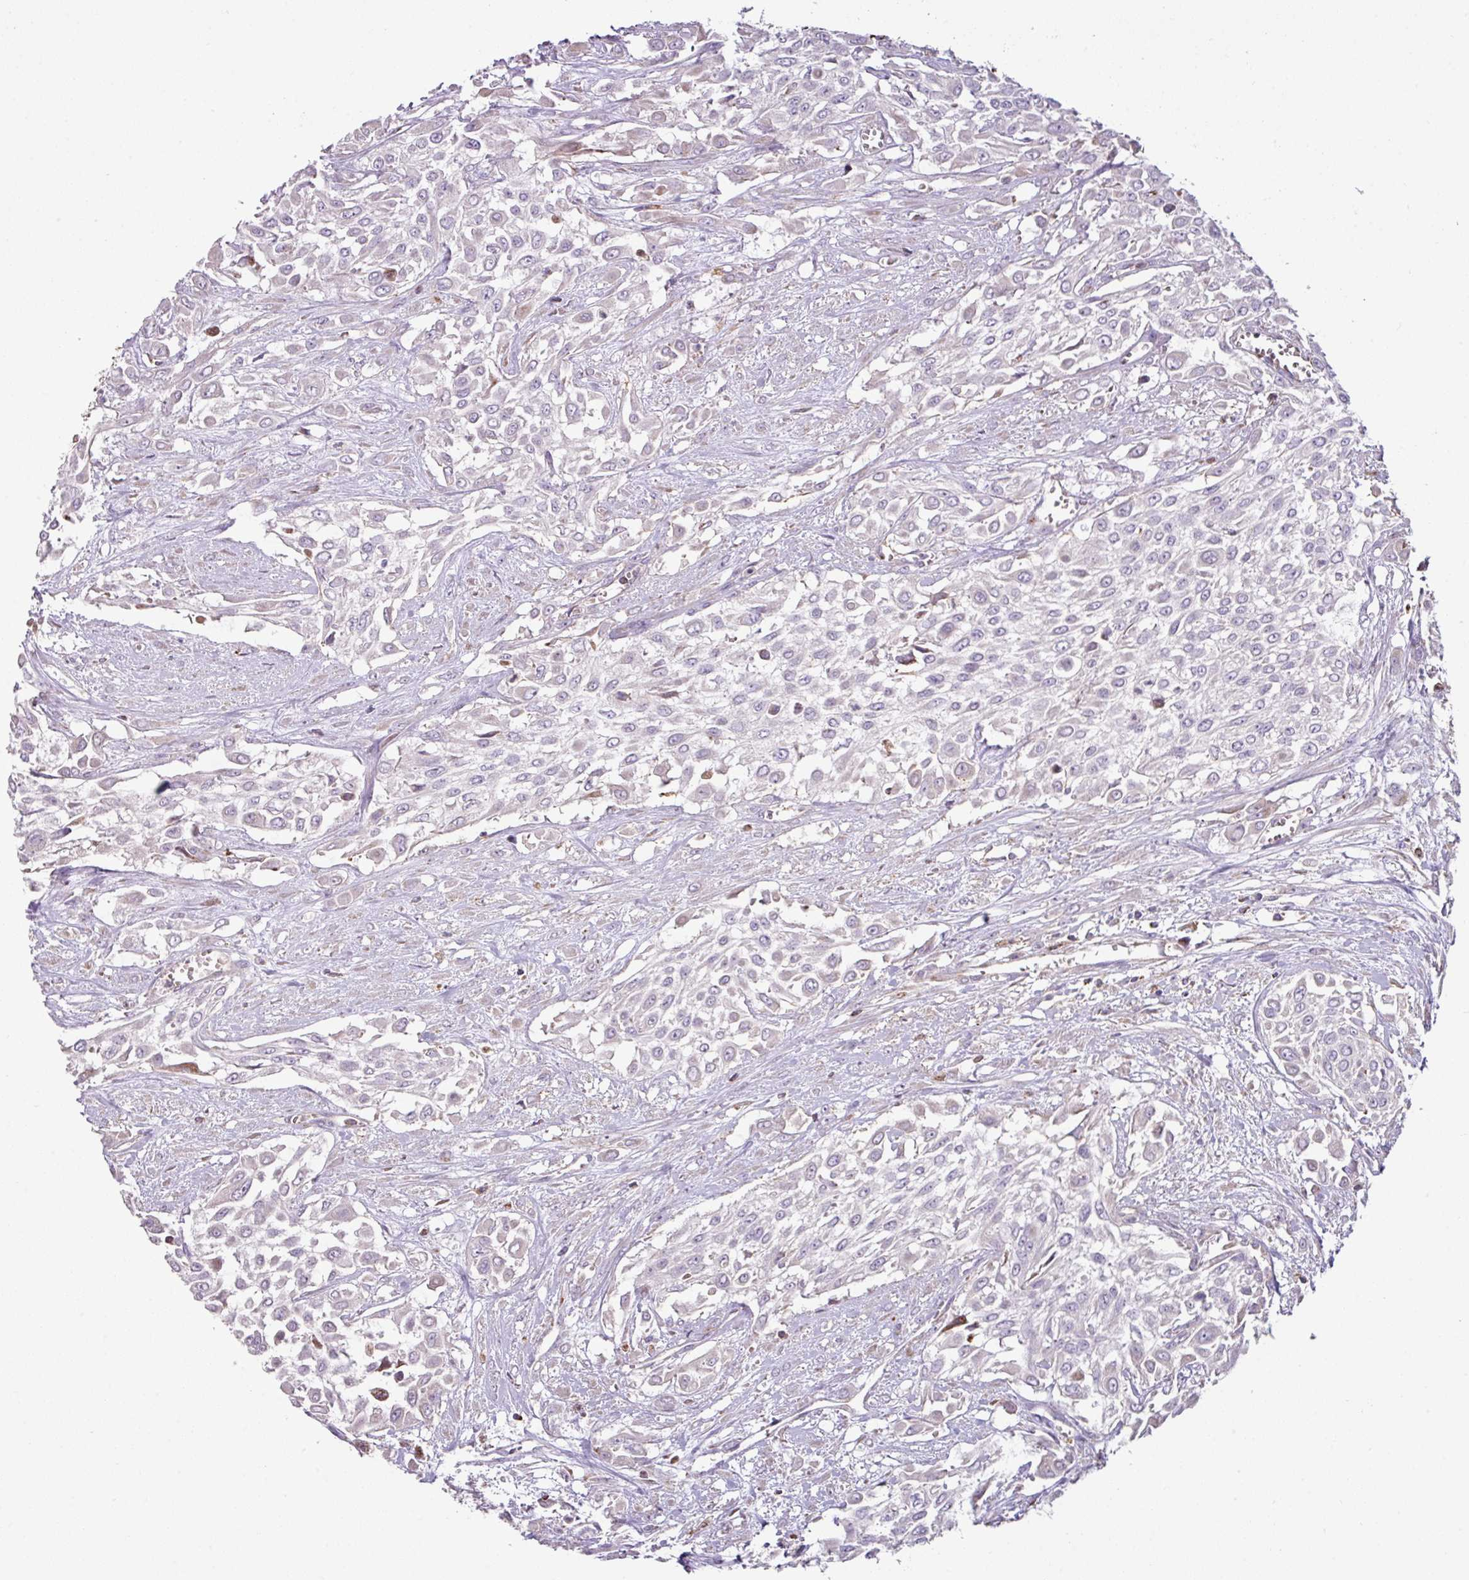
{"staining": {"intensity": "negative", "quantity": "none", "location": "none"}, "tissue": "urothelial cancer", "cell_type": "Tumor cells", "image_type": "cancer", "snomed": [{"axis": "morphology", "description": "Urothelial carcinoma, High grade"}, {"axis": "topography", "description": "Urinary bladder"}], "caption": "DAB immunohistochemical staining of high-grade urothelial carcinoma reveals no significant expression in tumor cells.", "gene": "SQOR", "patient": {"sex": "male", "age": 57}}